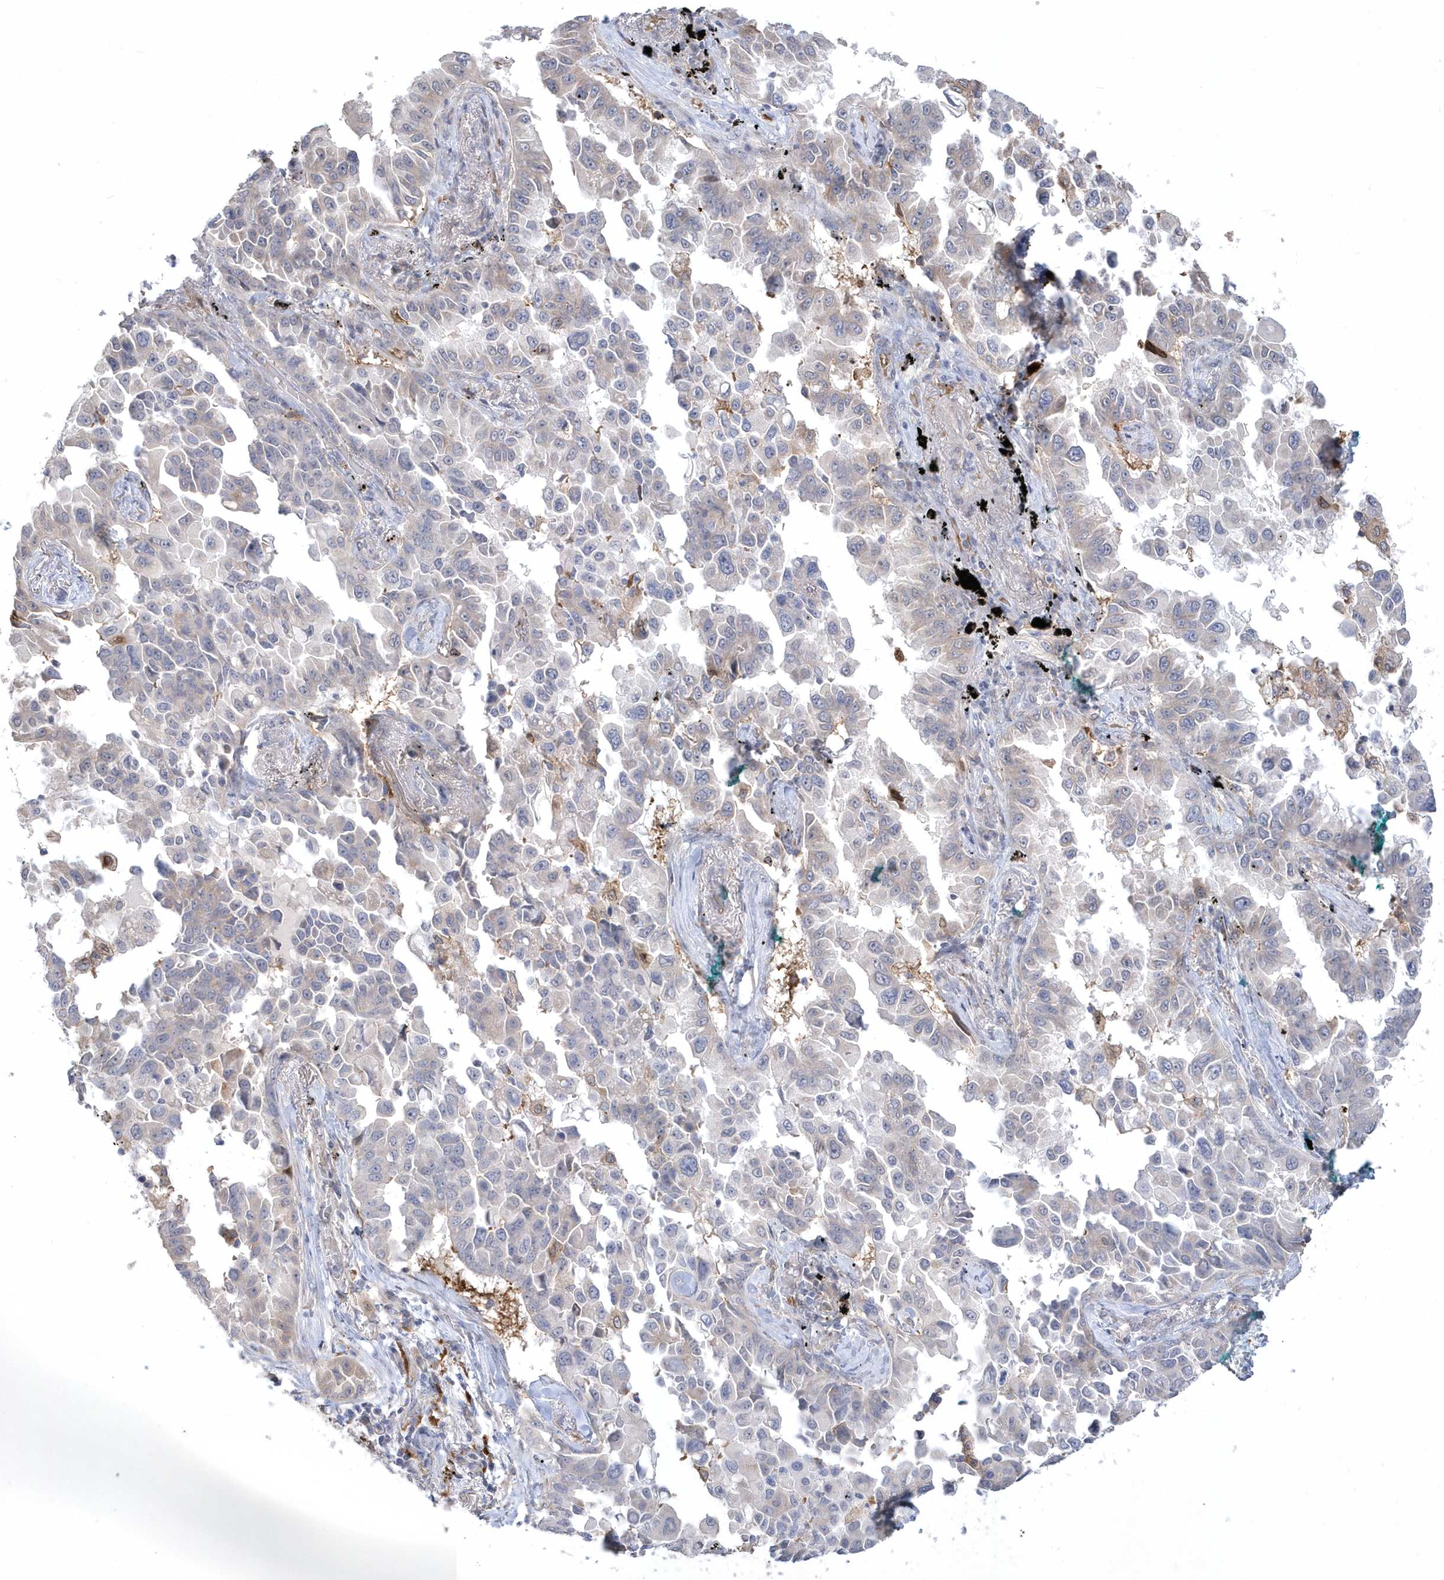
{"staining": {"intensity": "negative", "quantity": "none", "location": "none"}, "tissue": "lung cancer", "cell_type": "Tumor cells", "image_type": "cancer", "snomed": [{"axis": "morphology", "description": "Adenocarcinoma, NOS"}, {"axis": "topography", "description": "Lung"}], "caption": "Immunohistochemistry (IHC) of human lung adenocarcinoma reveals no positivity in tumor cells.", "gene": "TSPEAR", "patient": {"sex": "female", "age": 67}}